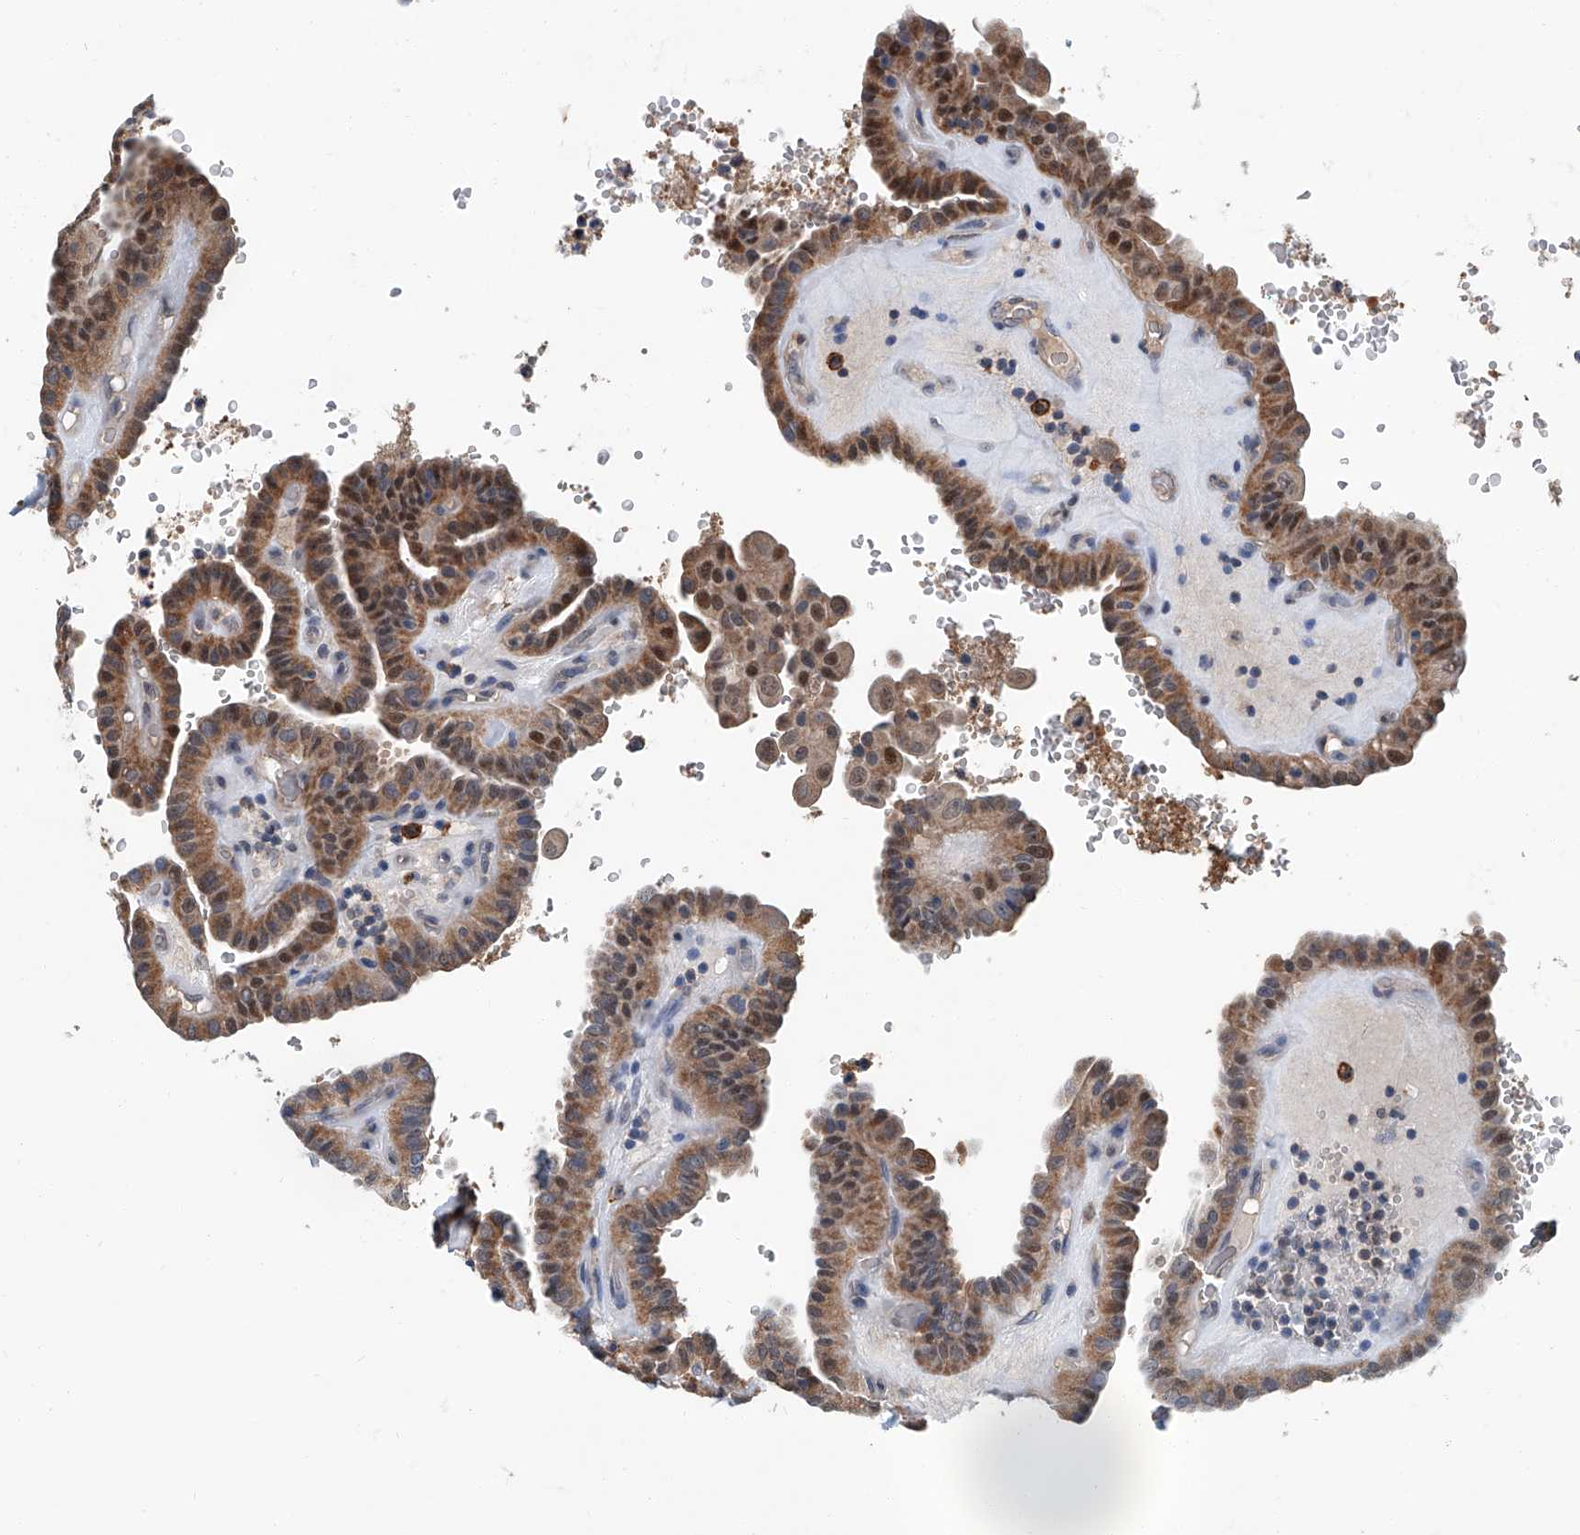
{"staining": {"intensity": "moderate", "quantity": ">75%", "location": "cytoplasmic/membranous,nuclear"}, "tissue": "thyroid cancer", "cell_type": "Tumor cells", "image_type": "cancer", "snomed": [{"axis": "morphology", "description": "Papillary adenocarcinoma, NOS"}, {"axis": "topography", "description": "Thyroid gland"}], "caption": "A micrograph of thyroid cancer (papillary adenocarcinoma) stained for a protein demonstrates moderate cytoplasmic/membranous and nuclear brown staining in tumor cells.", "gene": "CLK1", "patient": {"sex": "male", "age": 77}}